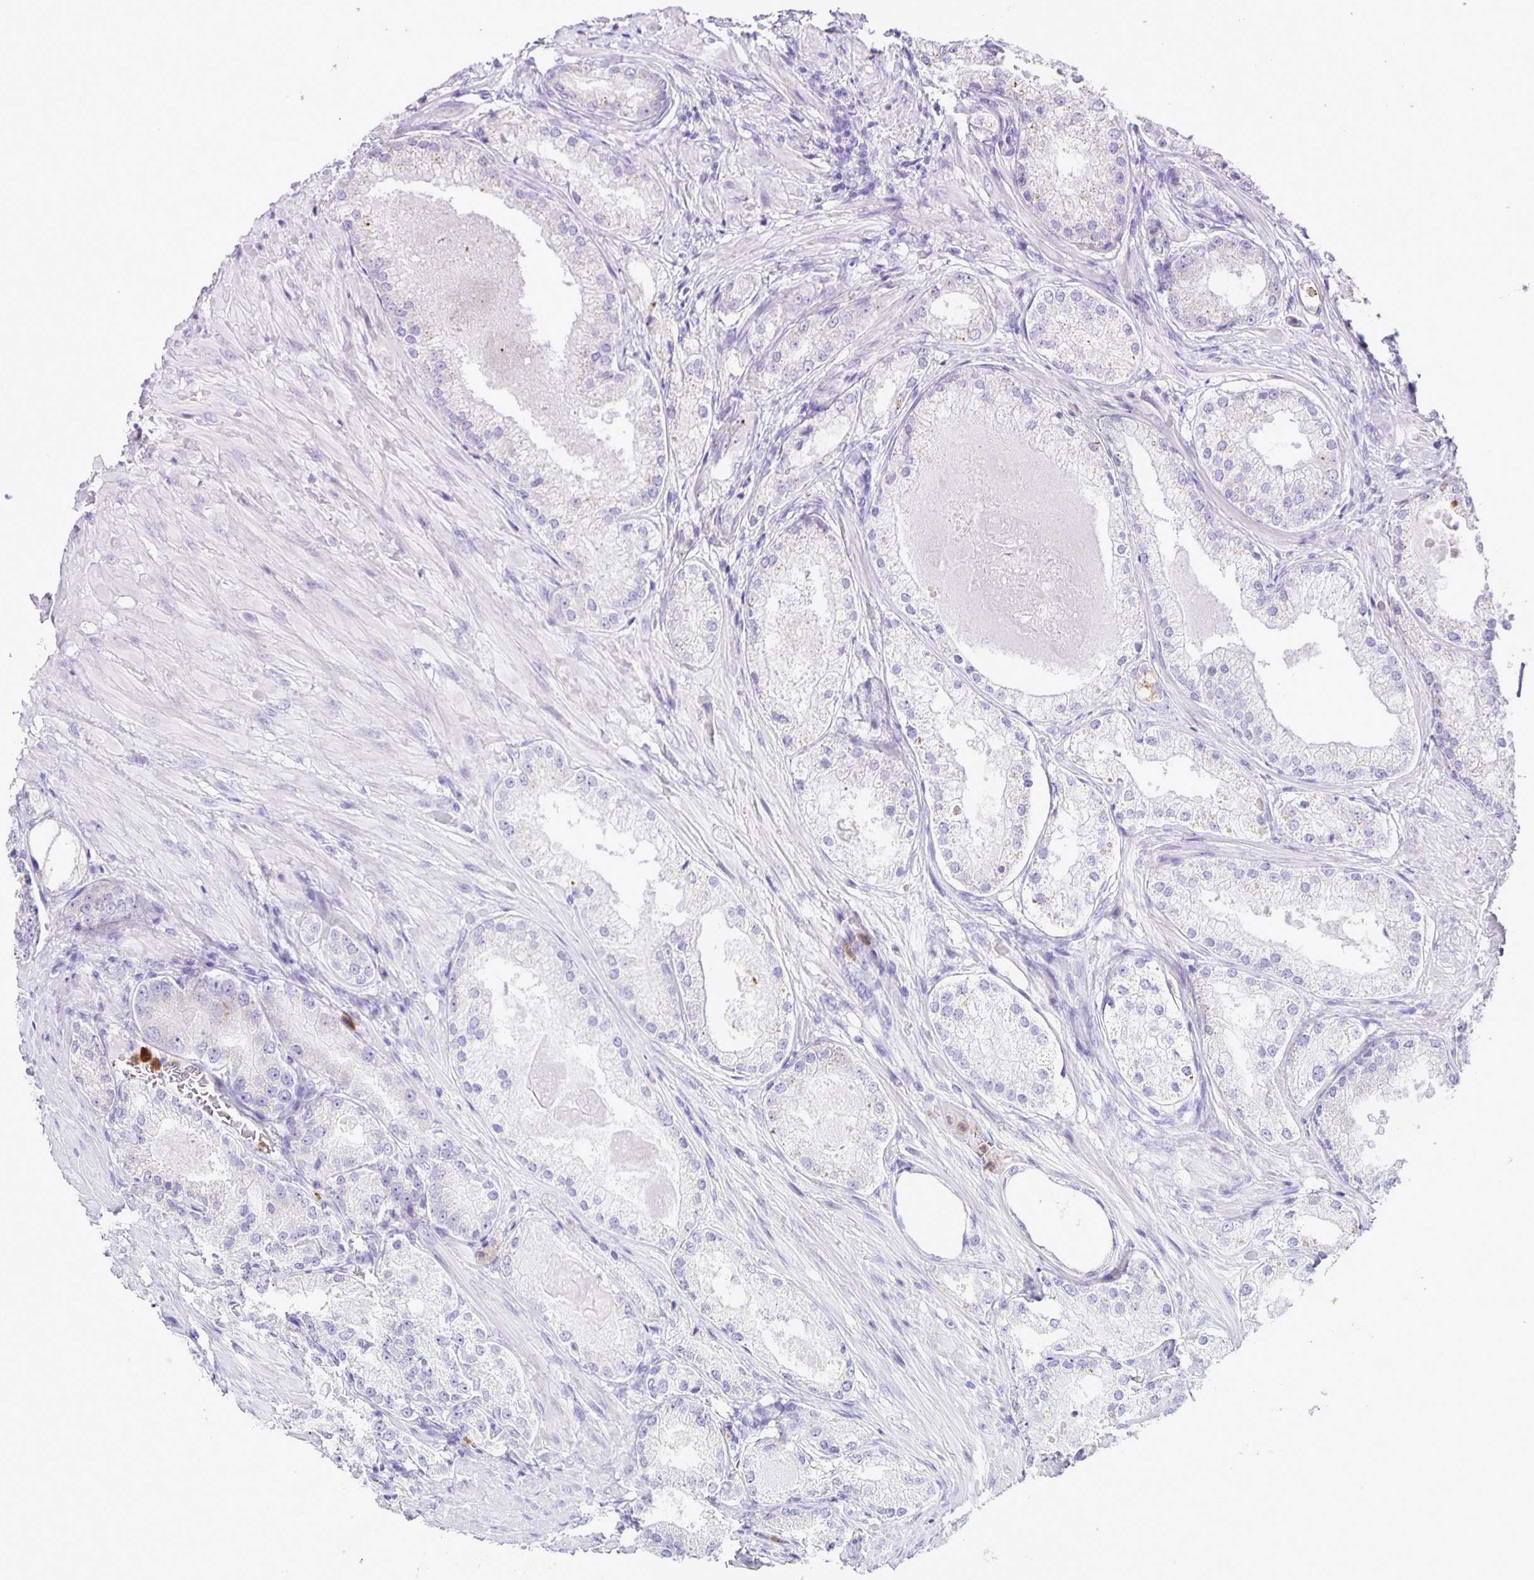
{"staining": {"intensity": "negative", "quantity": "none", "location": "none"}, "tissue": "prostate cancer", "cell_type": "Tumor cells", "image_type": "cancer", "snomed": [{"axis": "morphology", "description": "Adenocarcinoma, Low grade"}, {"axis": "topography", "description": "Prostate"}], "caption": "IHC of human prostate cancer demonstrates no staining in tumor cells.", "gene": "ADCK1", "patient": {"sex": "male", "age": 68}}